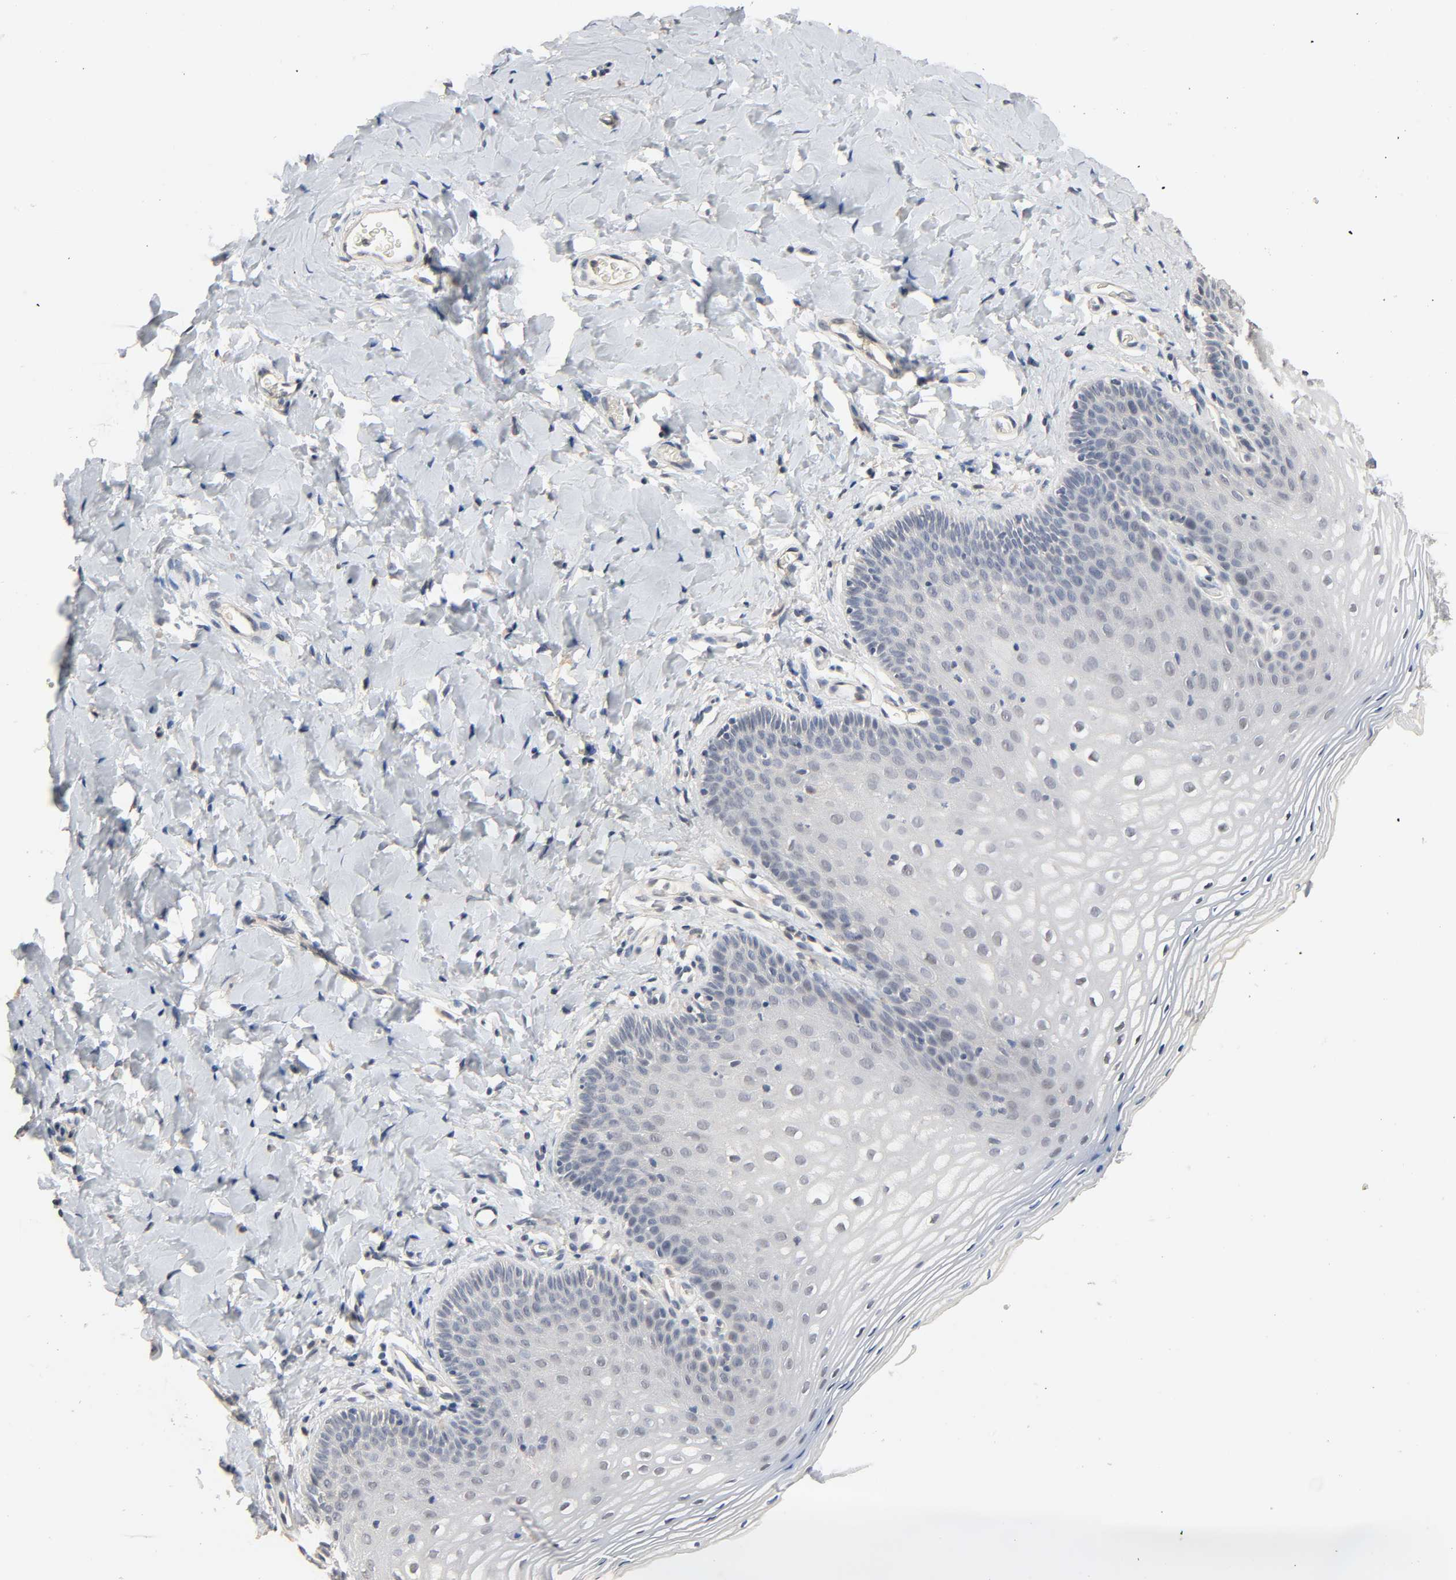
{"staining": {"intensity": "negative", "quantity": "none", "location": "none"}, "tissue": "vagina", "cell_type": "Squamous epithelial cells", "image_type": "normal", "snomed": [{"axis": "morphology", "description": "Normal tissue, NOS"}, {"axis": "topography", "description": "Vagina"}], "caption": "The histopathology image exhibits no significant expression in squamous epithelial cells of vagina.", "gene": "MAGEA8", "patient": {"sex": "female", "age": 55}}